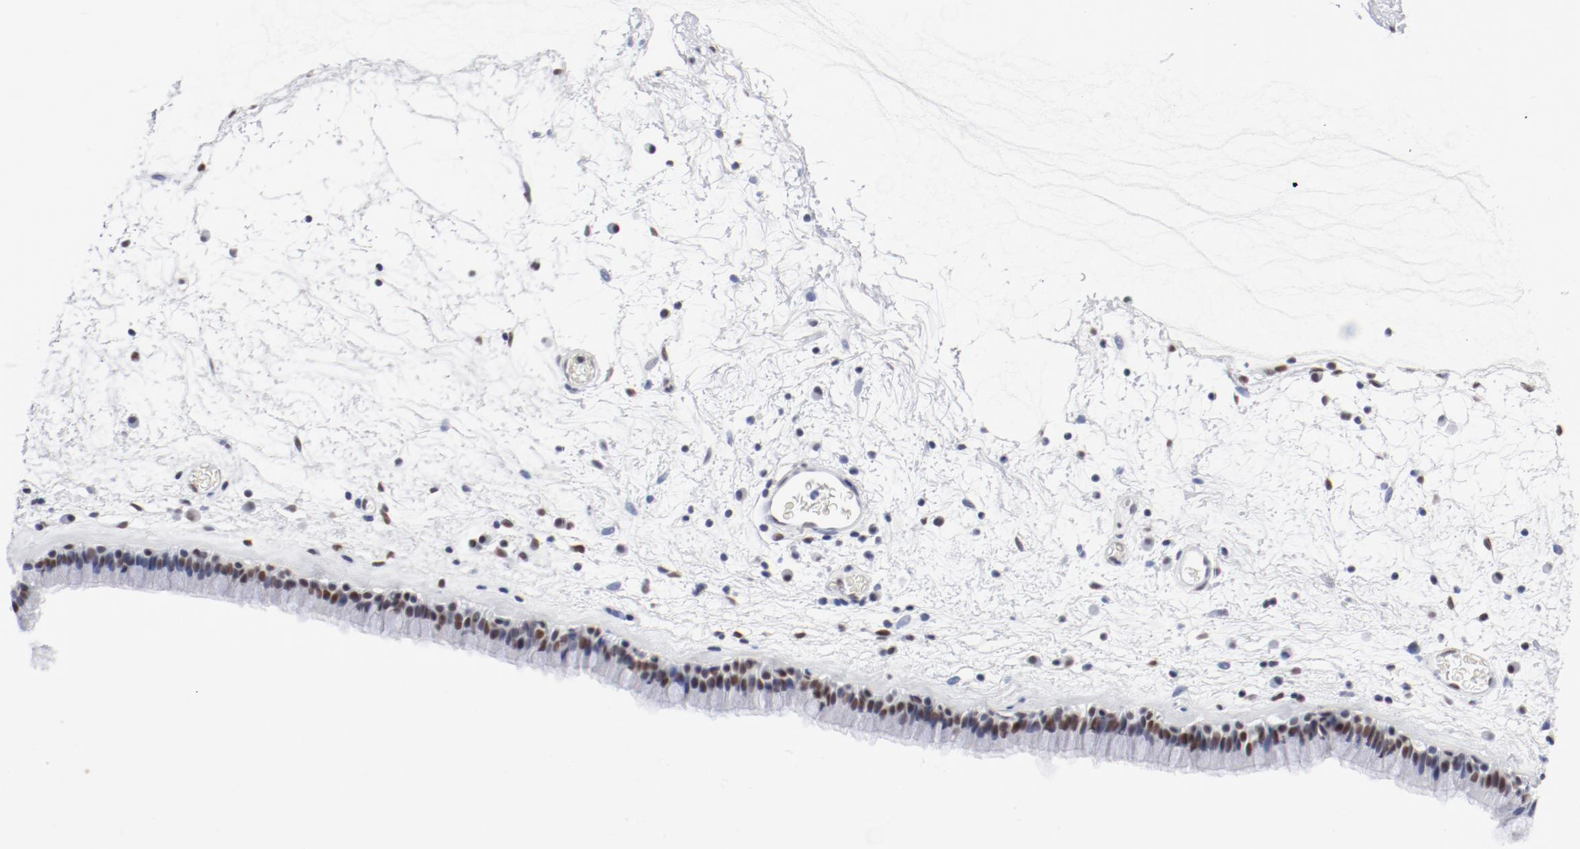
{"staining": {"intensity": "moderate", "quantity": "25%-75%", "location": "nuclear"}, "tissue": "nasopharynx", "cell_type": "Respiratory epithelial cells", "image_type": "normal", "snomed": [{"axis": "morphology", "description": "Normal tissue, NOS"}, {"axis": "morphology", "description": "Inflammation, NOS"}, {"axis": "topography", "description": "Nasopharynx"}], "caption": "Respiratory epithelial cells exhibit moderate nuclear expression in approximately 25%-75% of cells in unremarkable nasopharynx.", "gene": "ATF2", "patient": {"sex": "male", "age": 48}}